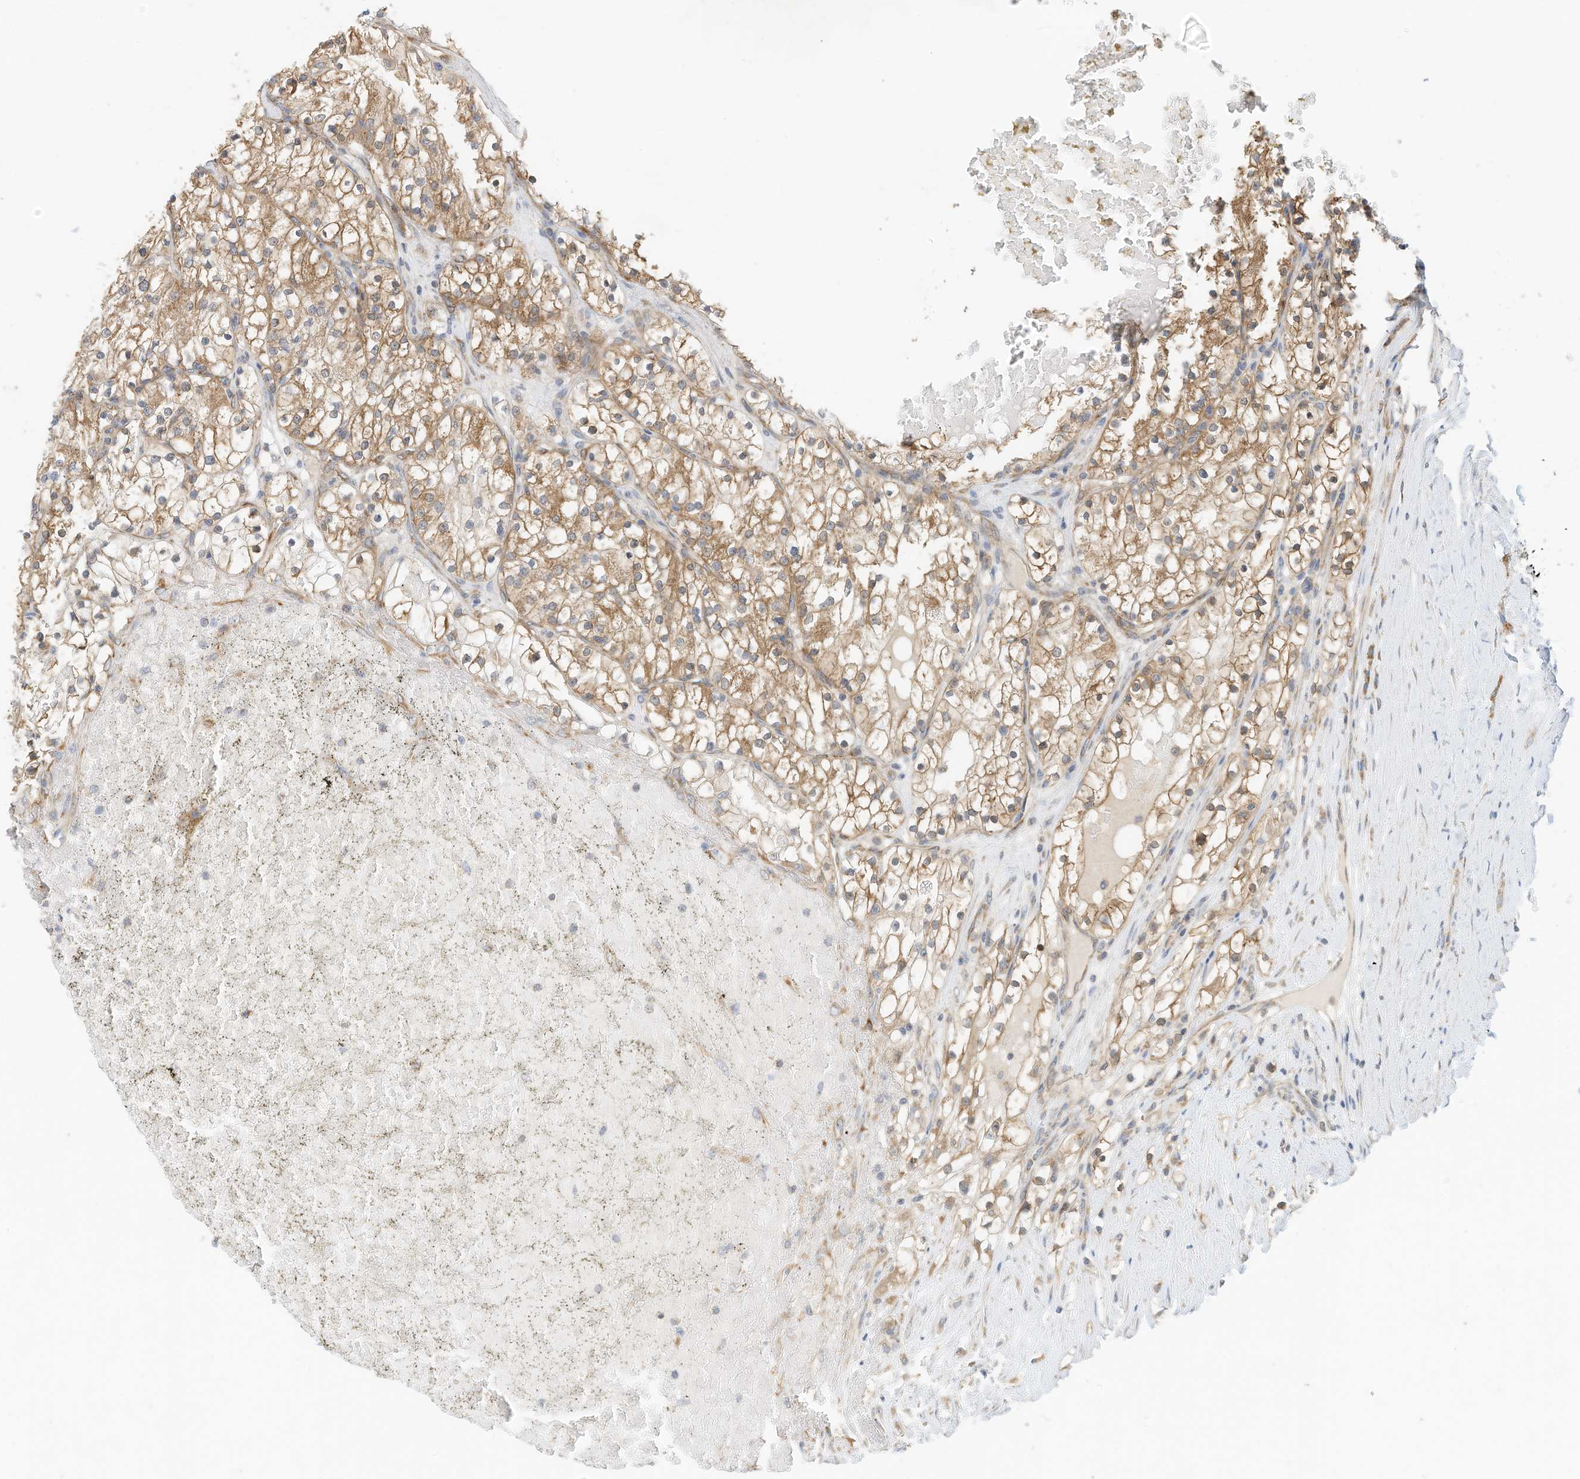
{"staining": {"intensity": "moderate", "quantity": ">75%", "location": "cytoplasmic/membranous"}, "tissue": "renal cancer", "cell_type": "Tumor cells", "image_type": "cancer", "snomed": [{"axis": "morphology", "description": "Normal tissue, NOS"}, {"axis": "morphology", "description": "Adenocarcinoma, NOS"}, {"axis": "topography", "description": "Kidney"}], "caption": "IHC image of neoplastic tissue: renal cancer stained using immunohistochemistry reveals medium levels of moderate protein expression localized specifically in the cytoplasmic/membranous of tumor cells, appearing as a cytoplasmic/membranous brown color.", "gene": "METTL6", "patient": {"sex": "male", "age": 68}}